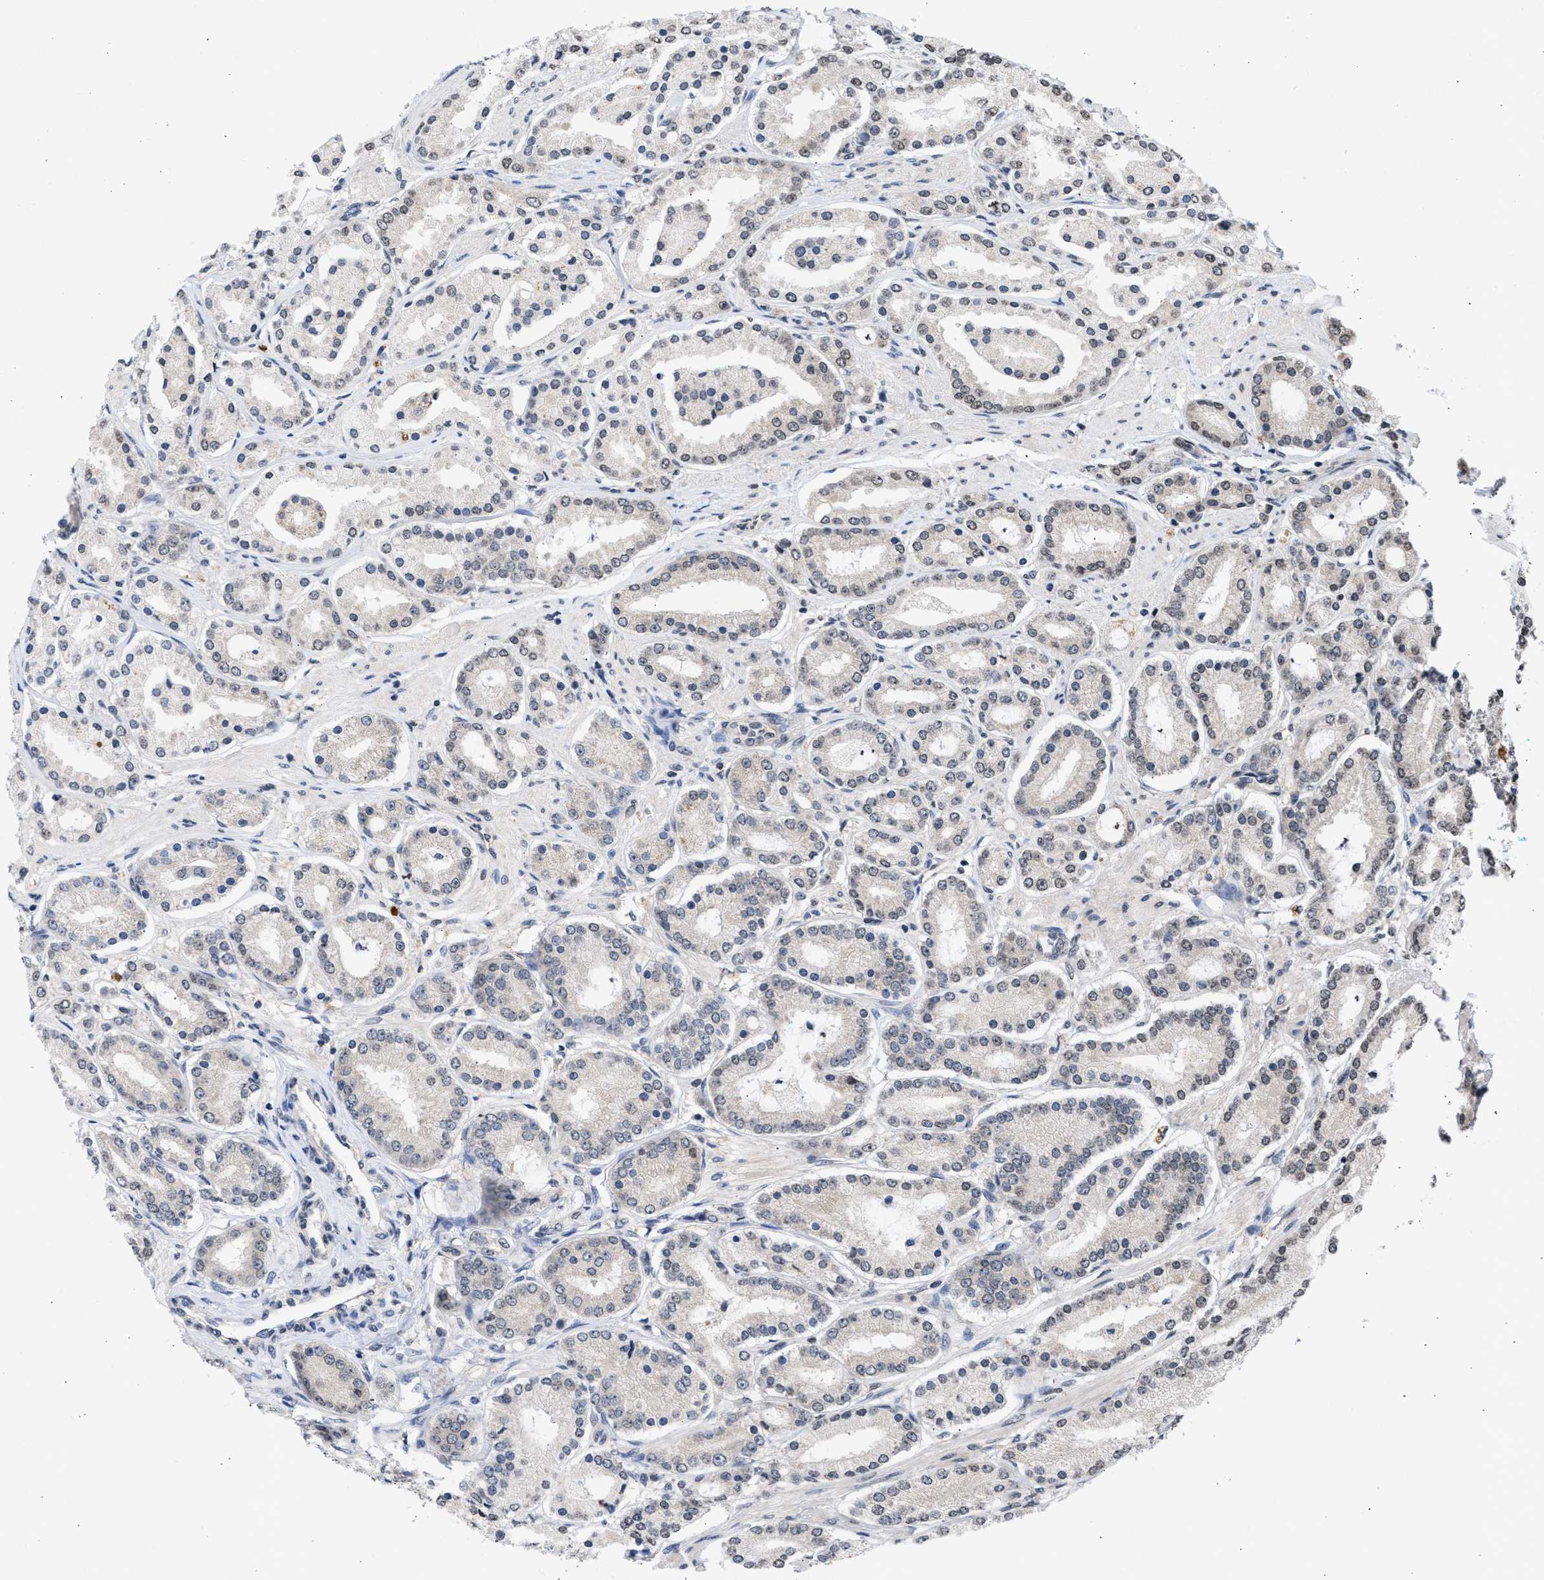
{"staining": {"intensity": "weak", "quantity": "<25%", "location": "nuclear"}, "tissue": "prostate cancer", "cell_type": "Tumor cells", "image_type": "cancer", "snomed": [{"axis": "morphology", "description": "Adenocarcinoma, Low grade"}, {"axis": "topography", "description": "Prostate"}], "caption": "Micrograph shows no significant protein positivity in tumor cells of prostate cancer.", "gene": "NUP35", "patient": {"sex": "male", "age": 63}}